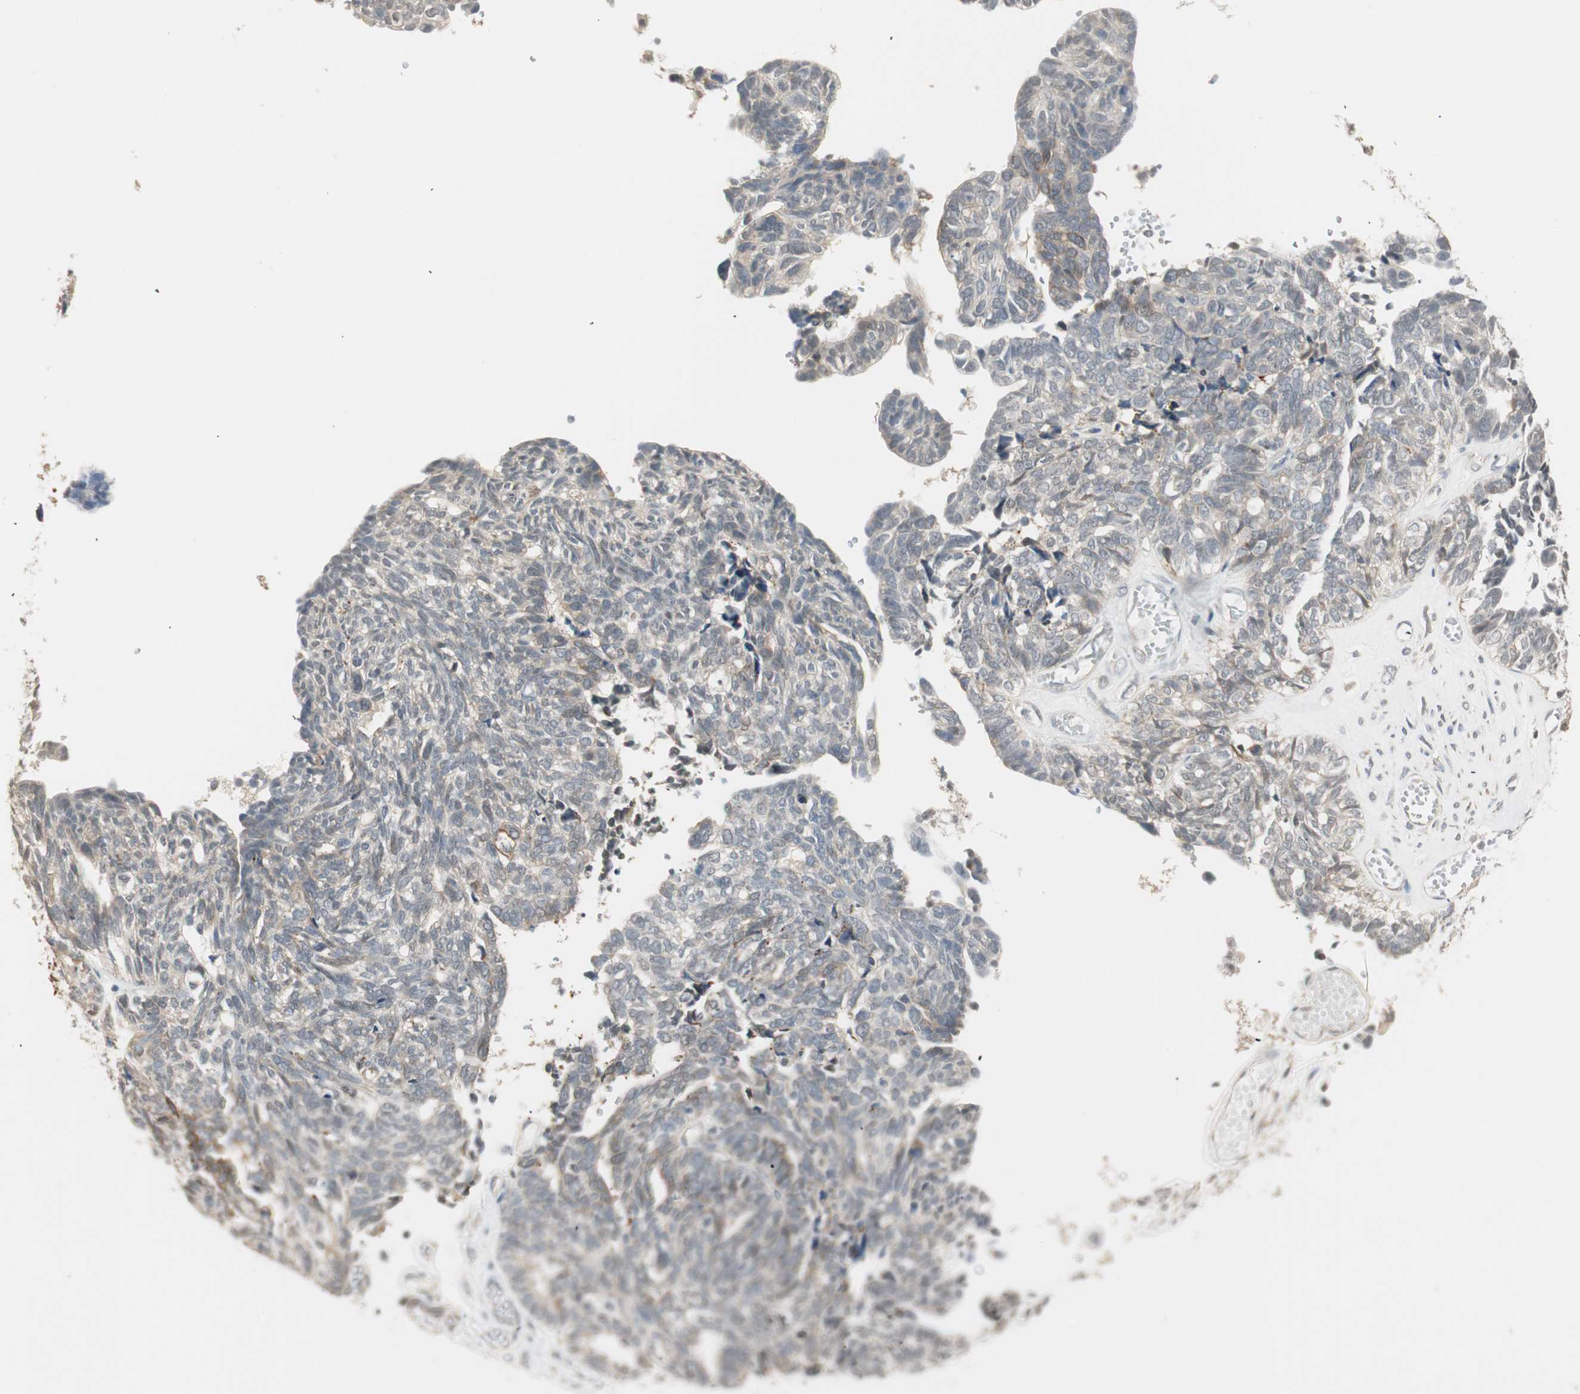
{"staining": {"intensity": "weak", "quantity": "25%-75%", "location": "cytoplasmic/membranous"}, "tissue": "ovarian cancer", "cell_type": "Tumor cells", "image_type": "cancer", "snomed": [{"axis": "morphology", "description": "Cystadenocarcinoma, serous, NOS"}, {"axis": "topography", "description": "Ovary"}], "caption": "Human ovarian serous cystadenocarcinoma stained with a brown dye reveals weak cytoplasmic/membranous positive staining in approximately 25%-75% of tumor cells.", "gene": "TASOR", "patient": {"sex": "female", "age": 79}}